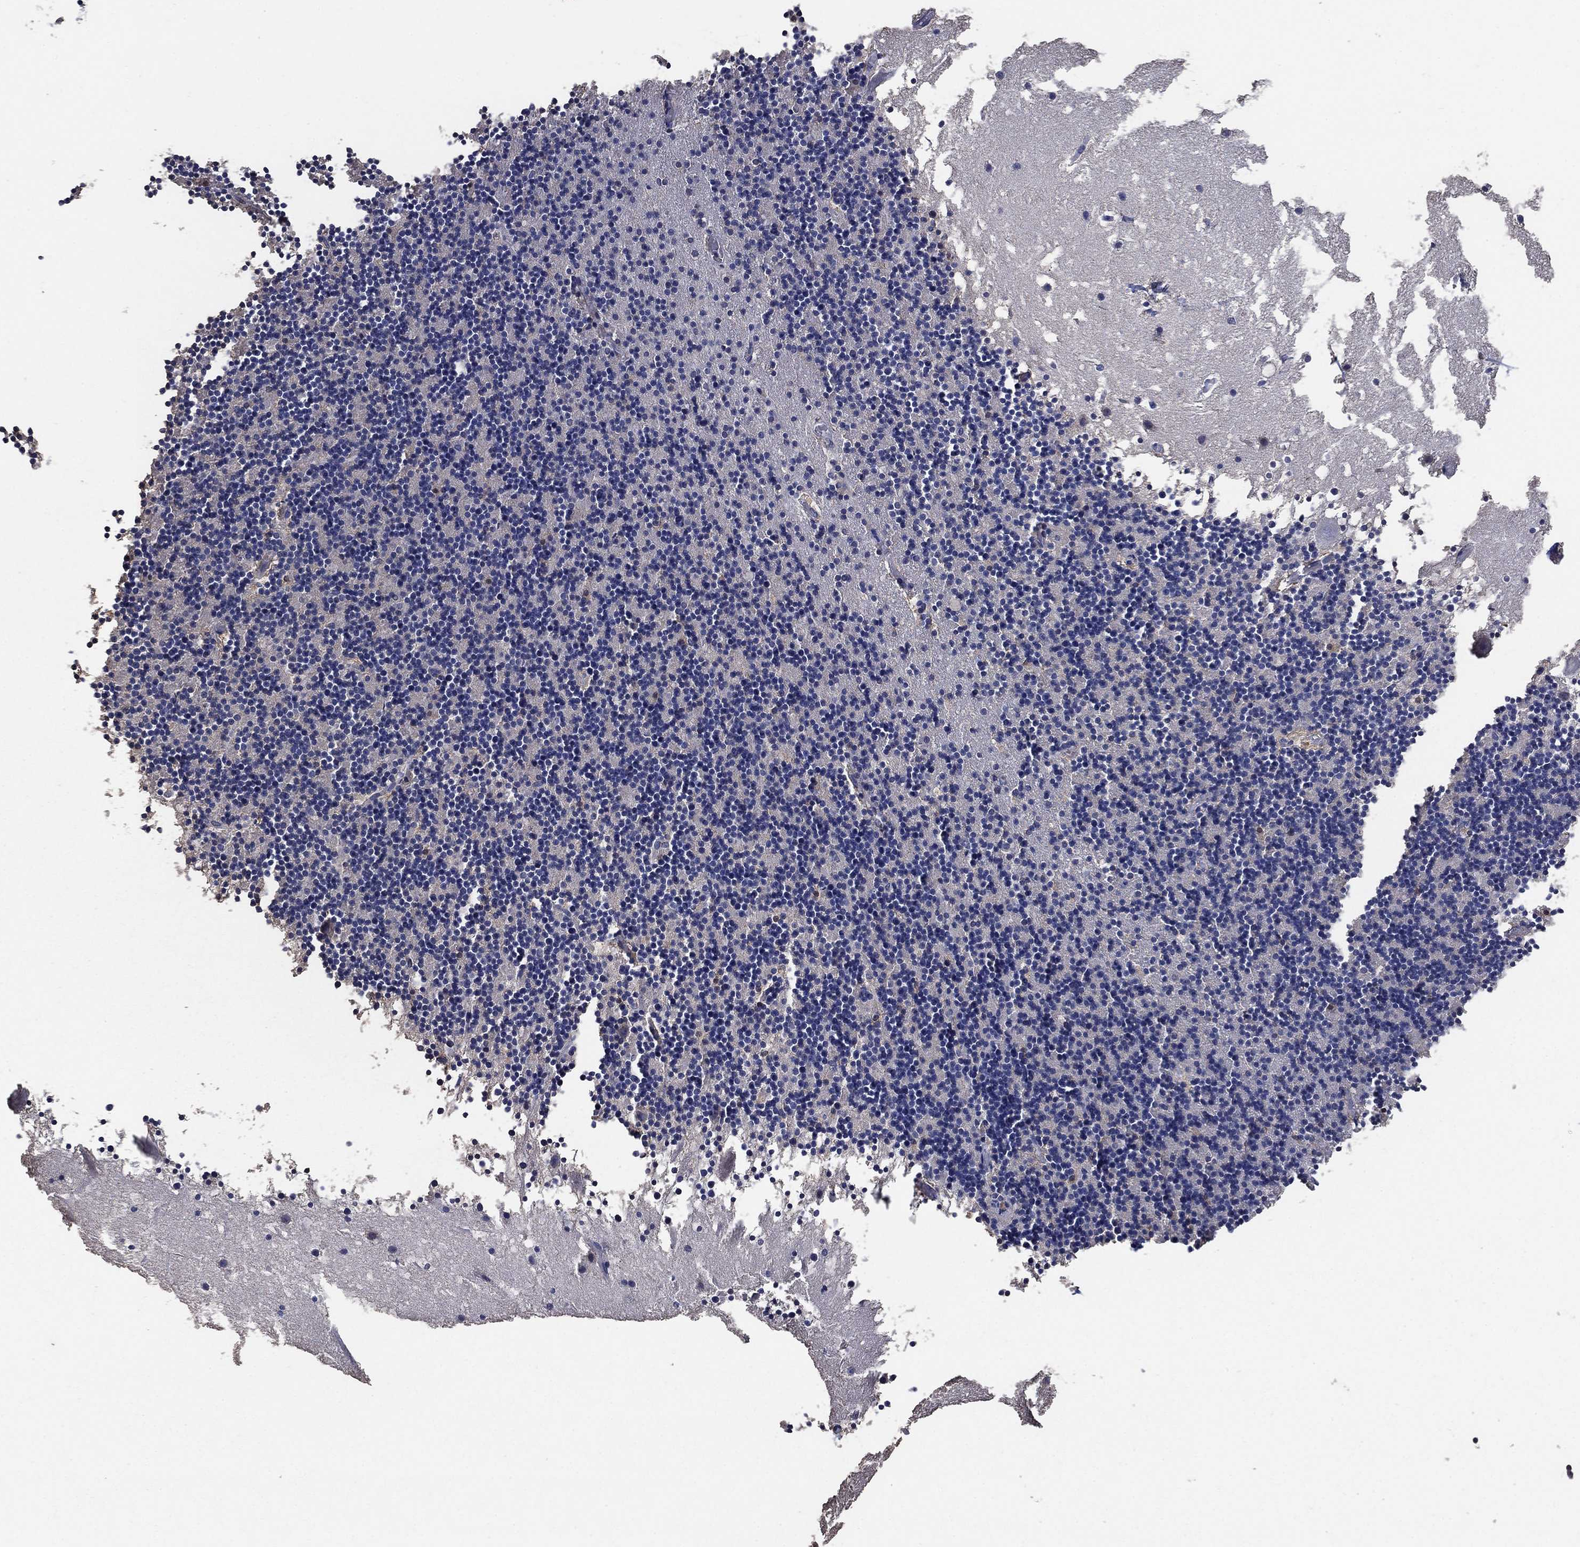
{"staining": {"intensity": "moderate", "quantity": "<25%", "location": "nuclear"}, "tissue": "cerebellum", "cell_type": "Cells in granular layer", "image_type": "normal", "snomed": [{"axis": "morphology", "description": "Normal tissue, NOS"}, {"axis": "topography", "description": "Cerebellum"}], "caption": "Immunohistochemistry of benign human cerebellum shows low levels of moderate nuclear expression in about <25% of cells in granular layer. Immunohistochemistry (ihc) stains the protein in brown and the nuclei are stained blue.", "gene": "MRPS24", "patient": {"sex": "male", "age": 37}}